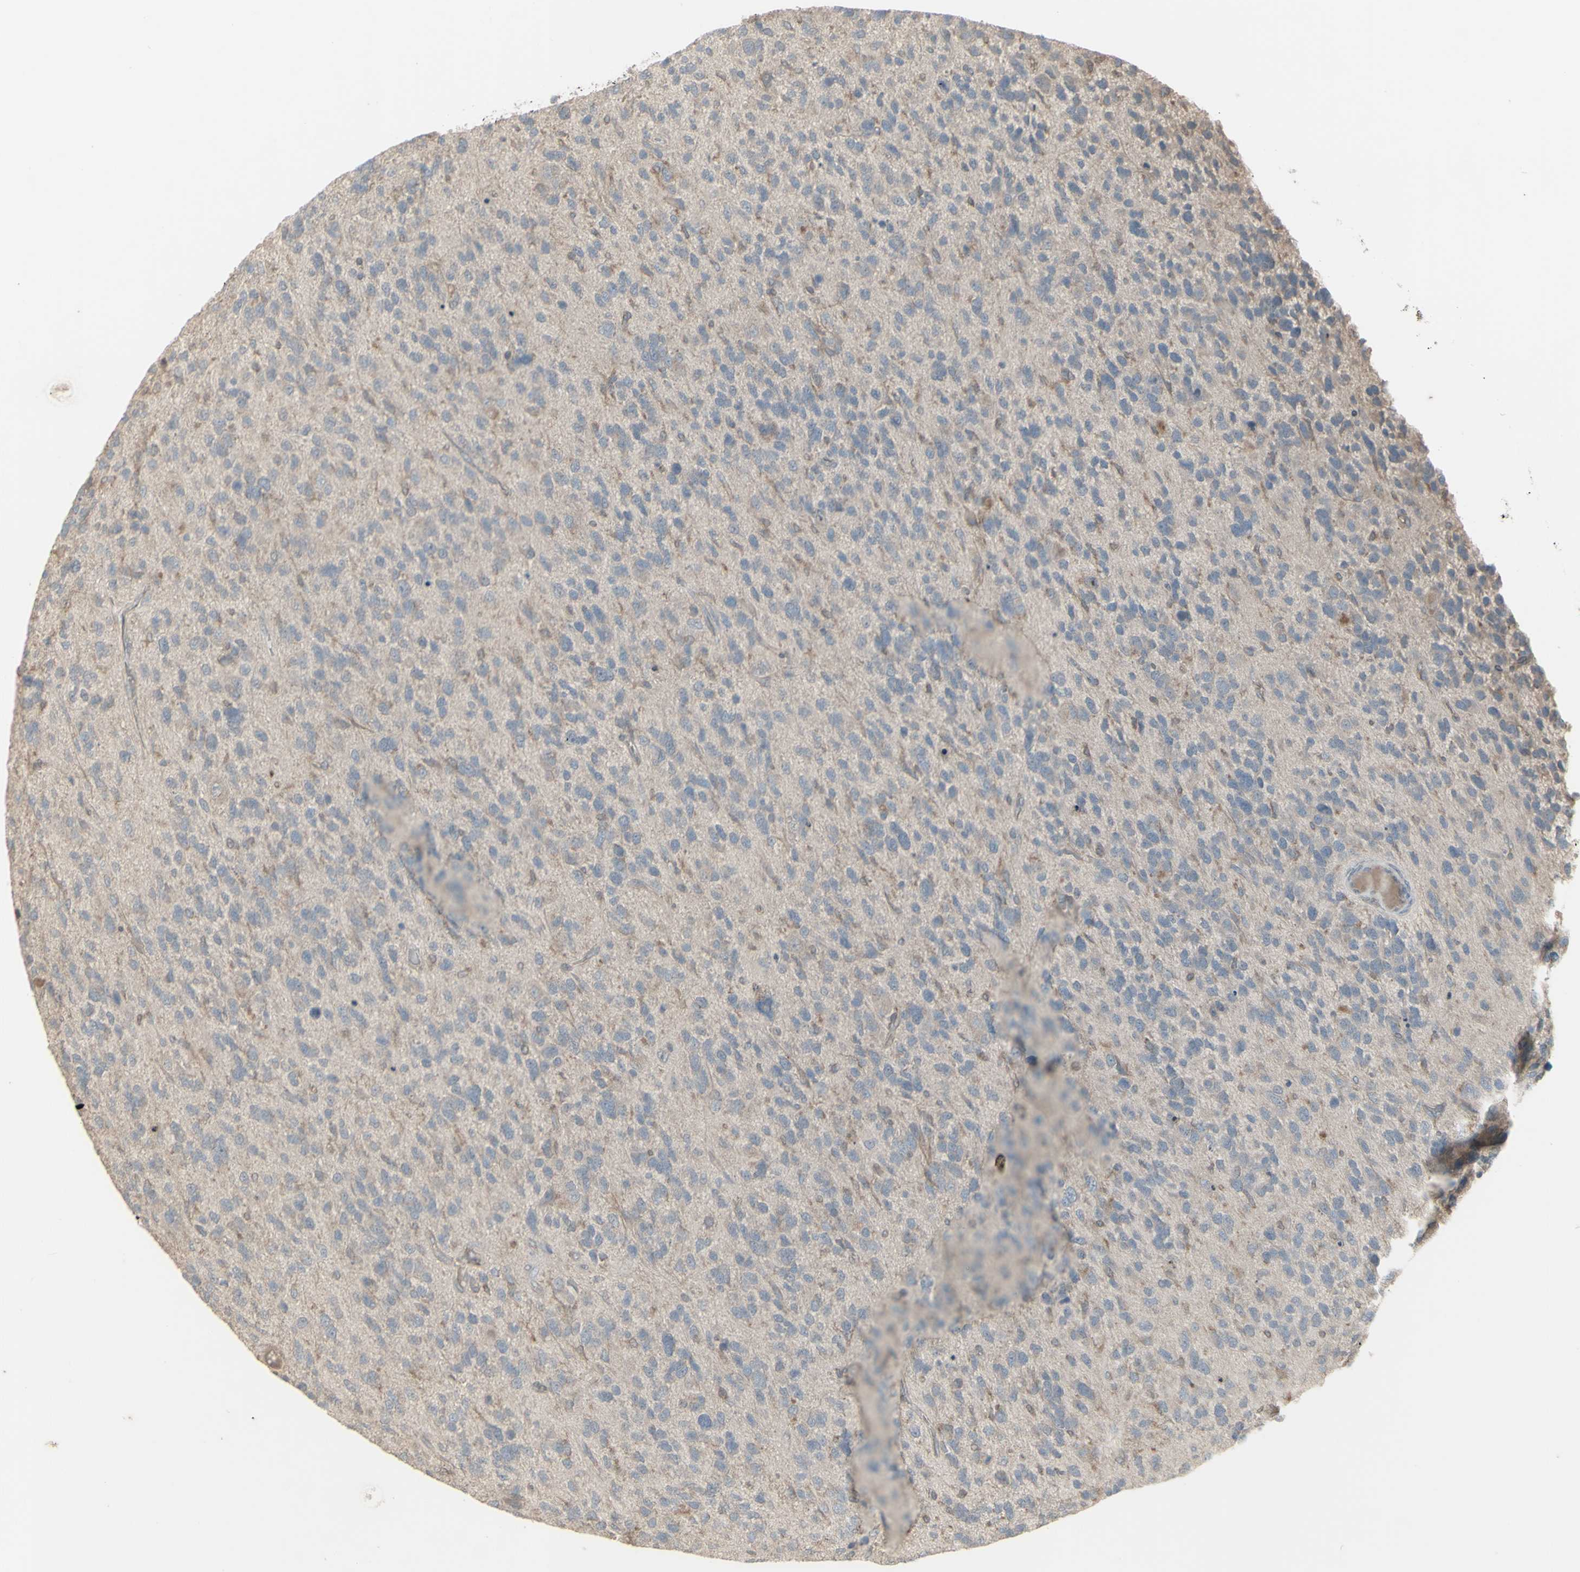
{"staining": {"intensity": "negative", "quantity": "none", "location": "none"}, "tissue": "glioma", "cell_type": "Tumor cells", "image_type": "cancer", "snomed": [{"axis": "morphology", "description": "Glioma, malignant, High grade"}, {"axis": "topography", "description": "Brain"}], "caption": "Immunohistochemical staining of human glioma displays no significant staining in tumor cells. (DAB IHC, high magnification).", "gene": "CSK", "patient": {"sex": "female", "age": 58}}